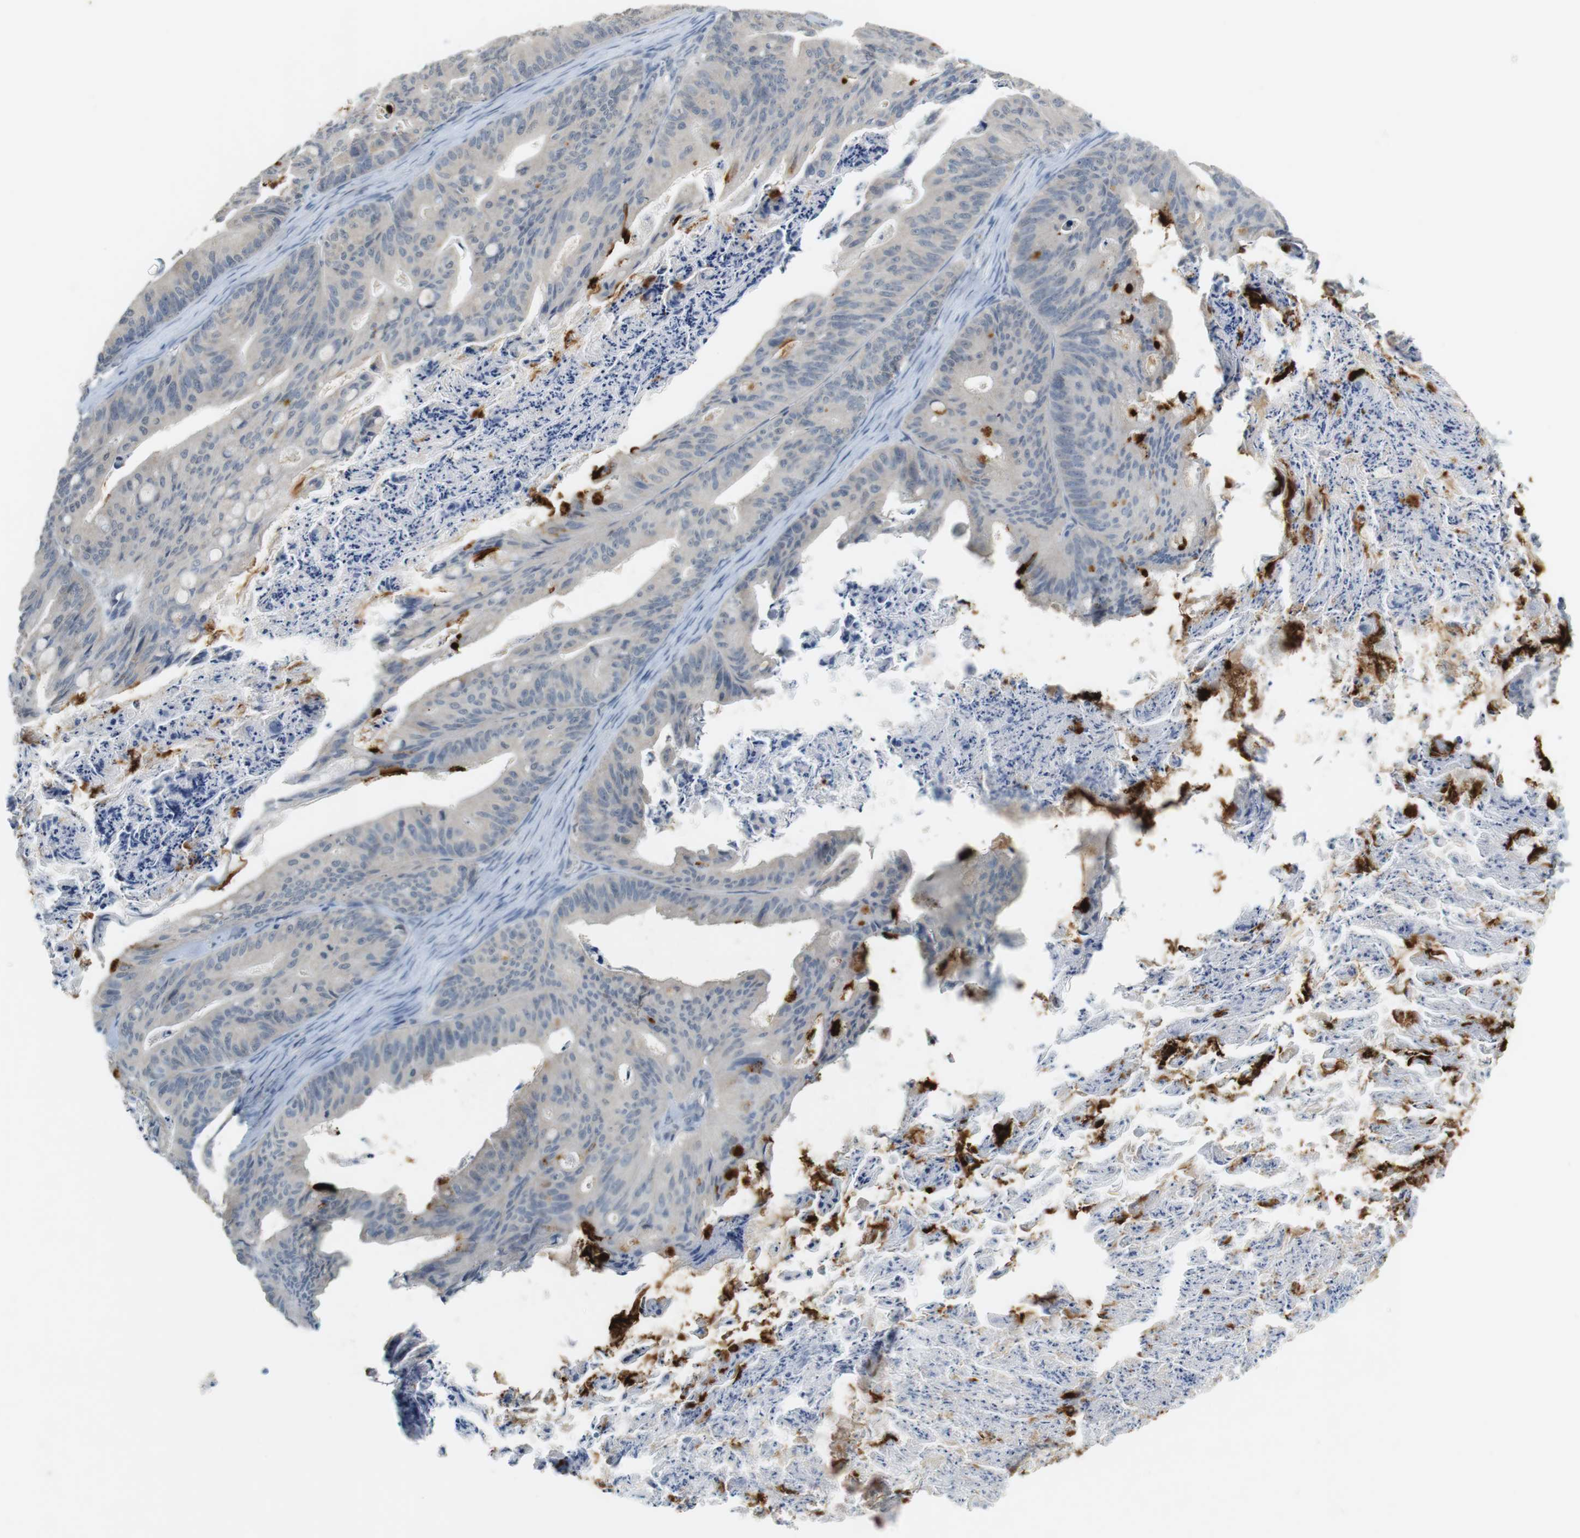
{"staining": {"intensity": "weak", "quantity": ">75%", "location": "cytoplasmic/membranous"}, "tissue": "ovarian cancer", "cell_type": "Tumor cells", "image_type": "cancer", "snomed": [{"axis": "morphology", "description": "Cystadenocarcinoma, mucinous, NOS"}, {"axis": "topography", "description": "Ovary"}], "caption": "Immunohistochemical staining of ovarian mucinous cystadenocarcinoma demonstrates low levels of weak cytoplasmic/membranous protein staining in about >75% of tumor cells.", "gene": "MUC5B", "patient": {"sex": "female", "age": 37}}